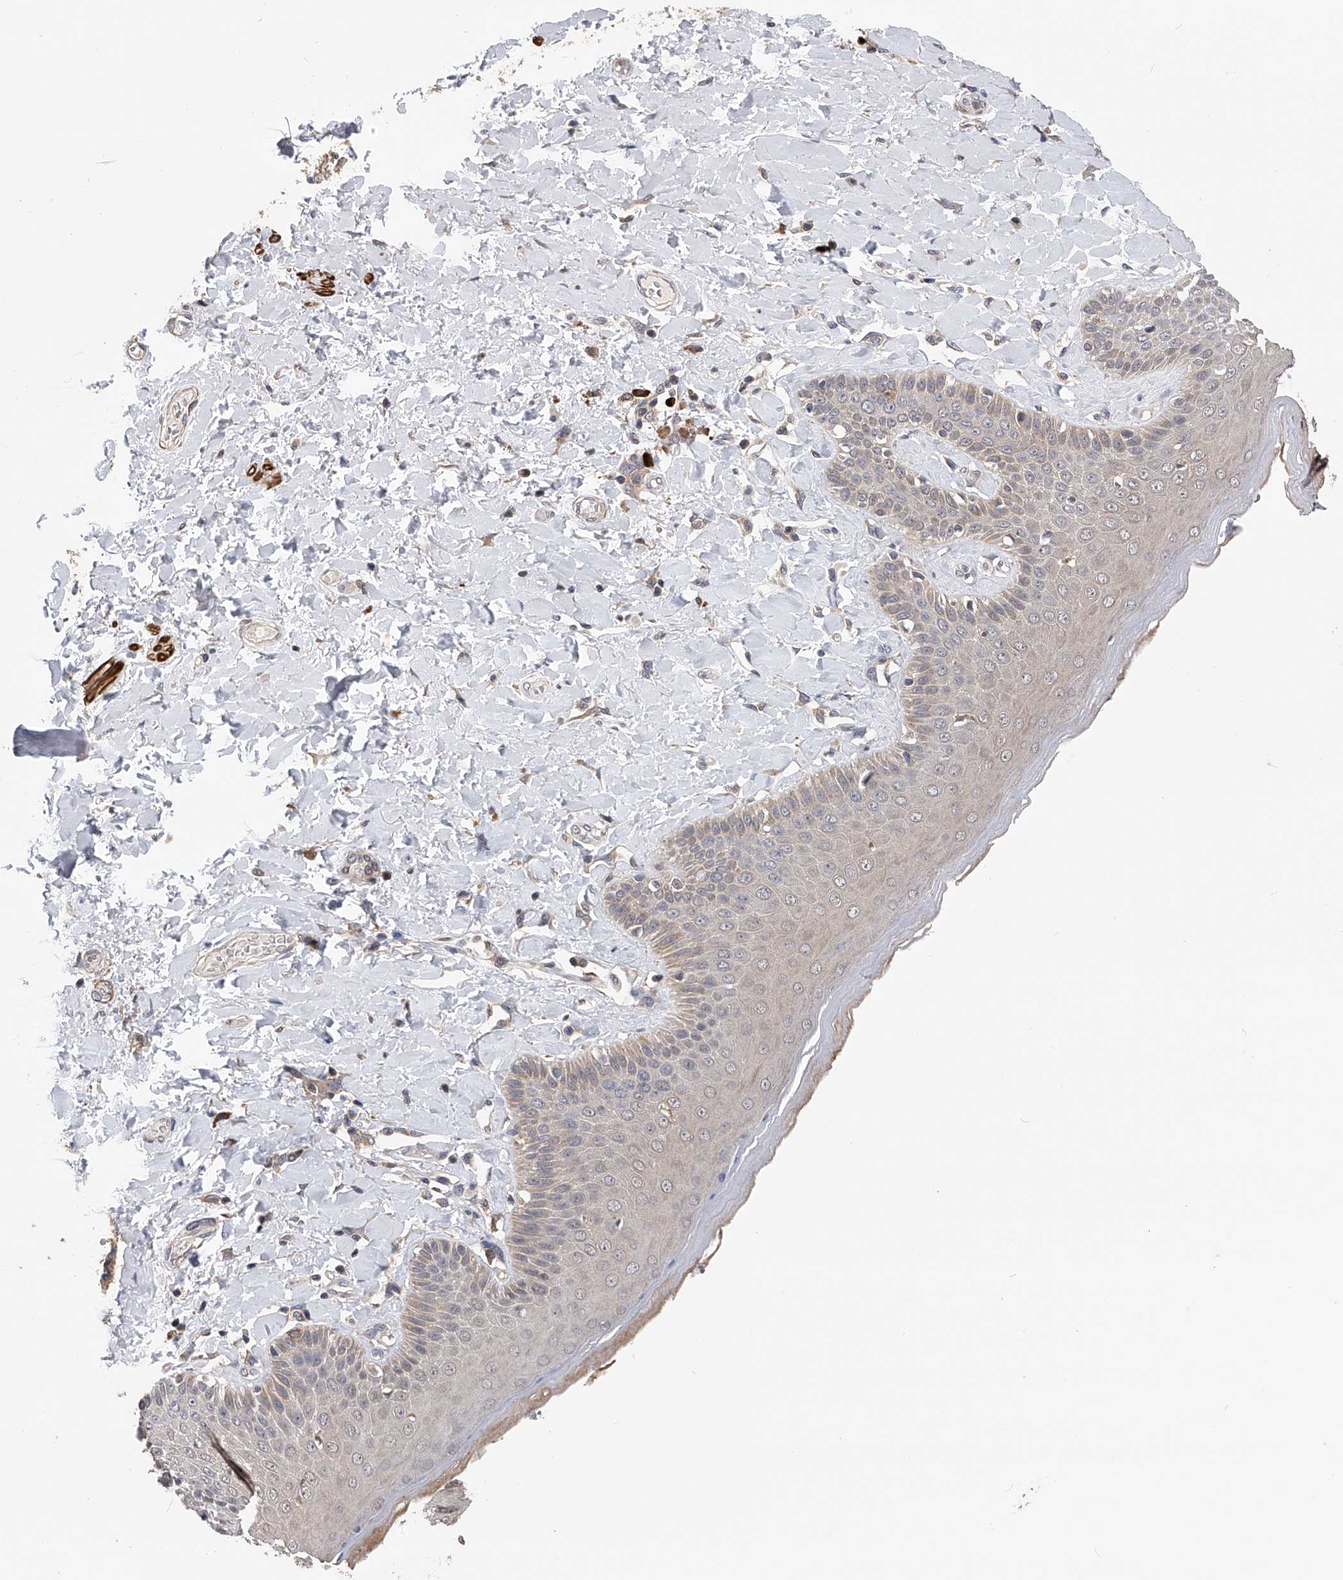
{"staining": {"intensity": "weak", "quantity": "<25%", "location": "cytoplasmic/membranous"}, "tissue": "skin", "cell_type": "Epidermal cells", "image_type": "normal", "snomed": [{"axis": "morphology", "description": "Normal tissue, NOS"}, {"axis": "topography", "description": "Anal"}], "caption": "An immunohistochemistry (IHC) micrograph of normal skin is shown. There is no staining in epidermal cells of skin. Nuclei are stained in blue.", "gene": "SPOCK1", "patient": {"sex": "male", "age": 69}}